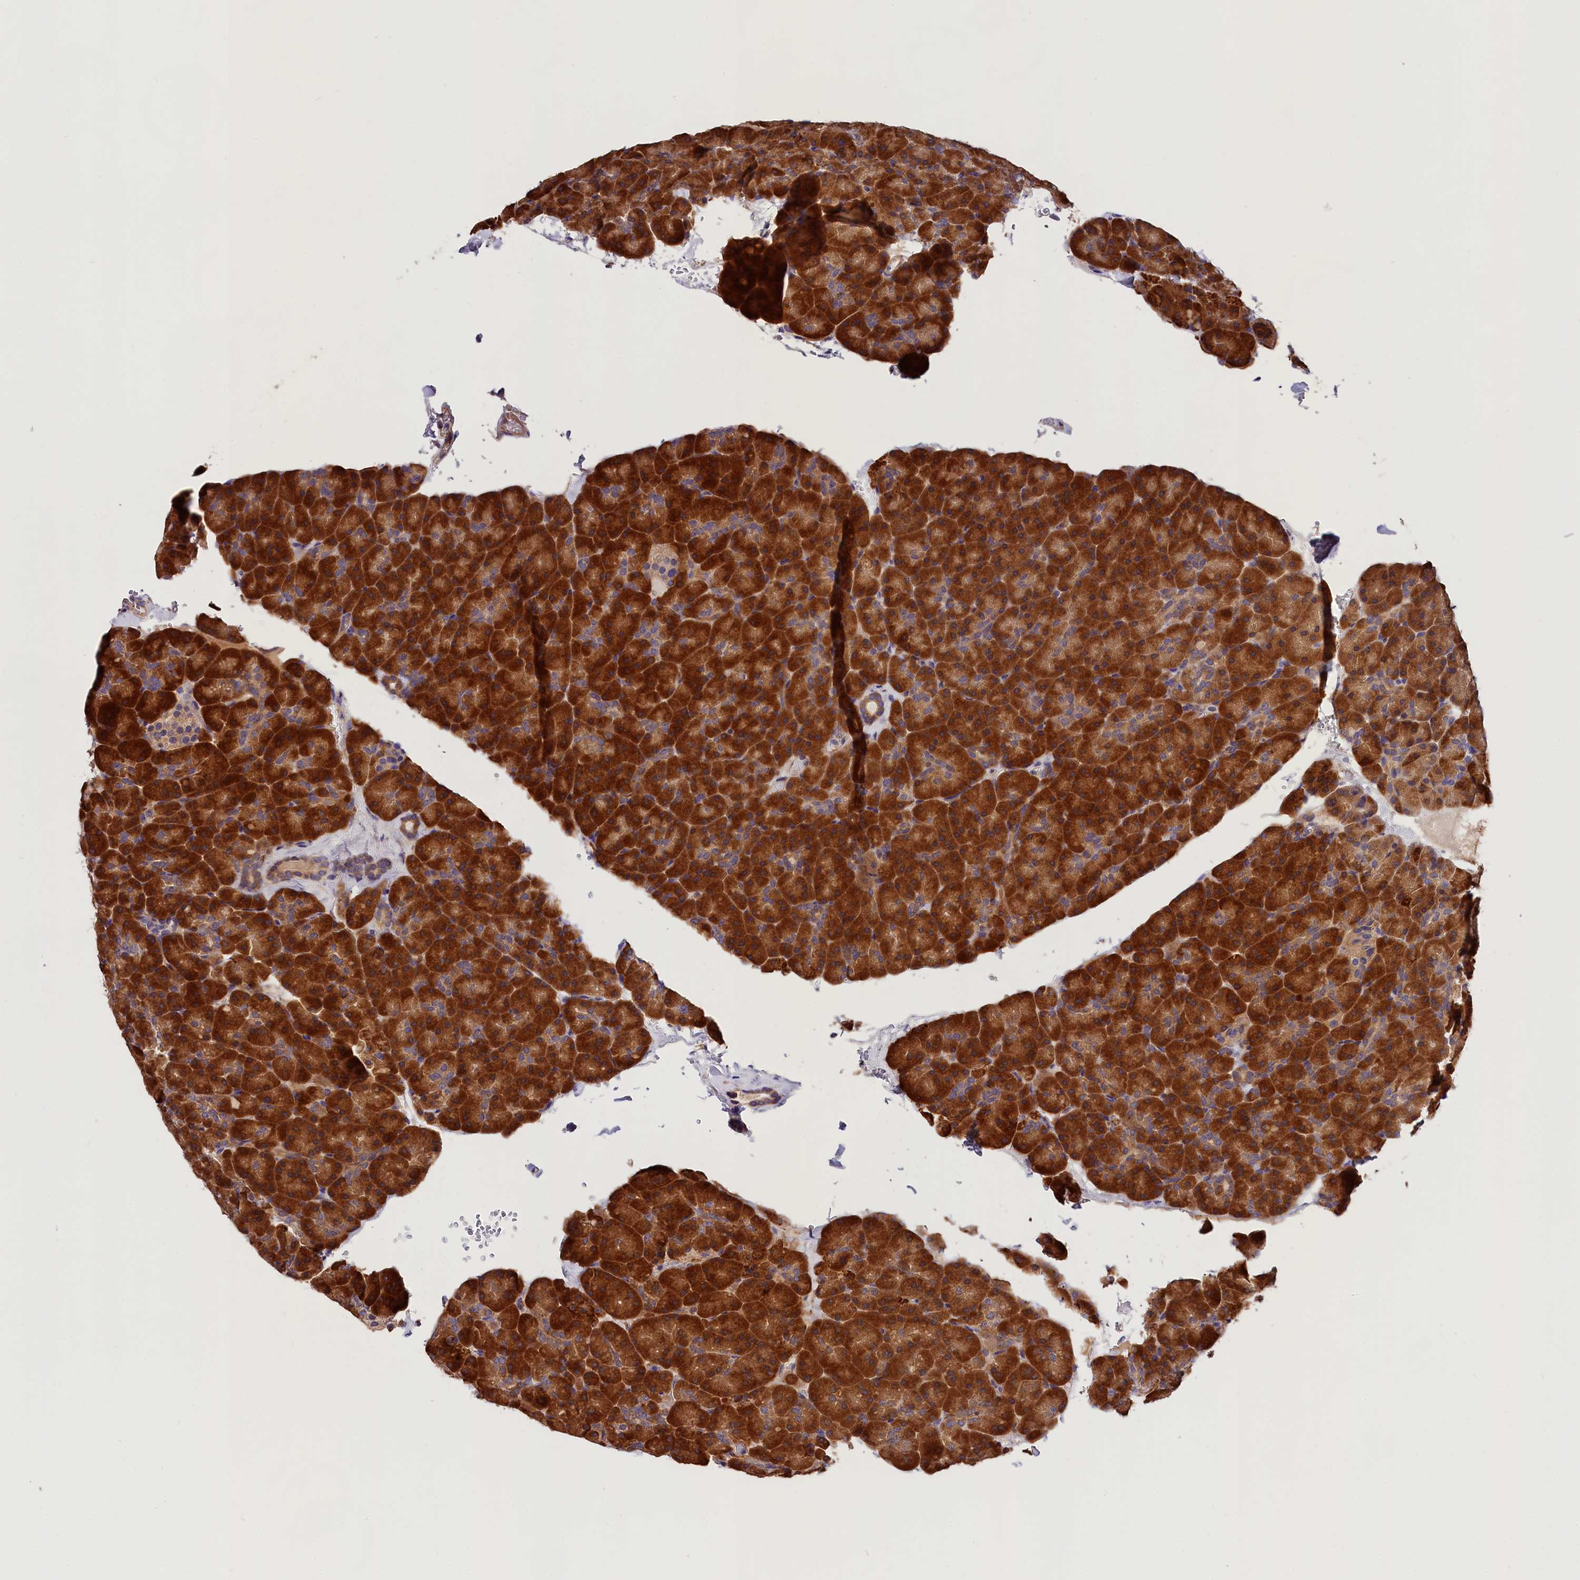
{"staining": {"intensity": "strong", "quantity": ">75%", "location": "cytoplasmic/membranous"}, "tissue": "pancreas", "cell_type": "Exocrine glandular cells", "image_type": "normal", "snomed": [{"axis": "morphology", "description": "Normal tissue, NOS"}, {"axis": "topography", "description": "Pancreas"}], "caption": "Pancreas stained with a brown dye shows strong cytoplasmic/membranous positive expression in about >75% of exocrine glandular cells.", "gene": "SPG11", "patient": {"sex": "male", "age": 36}}